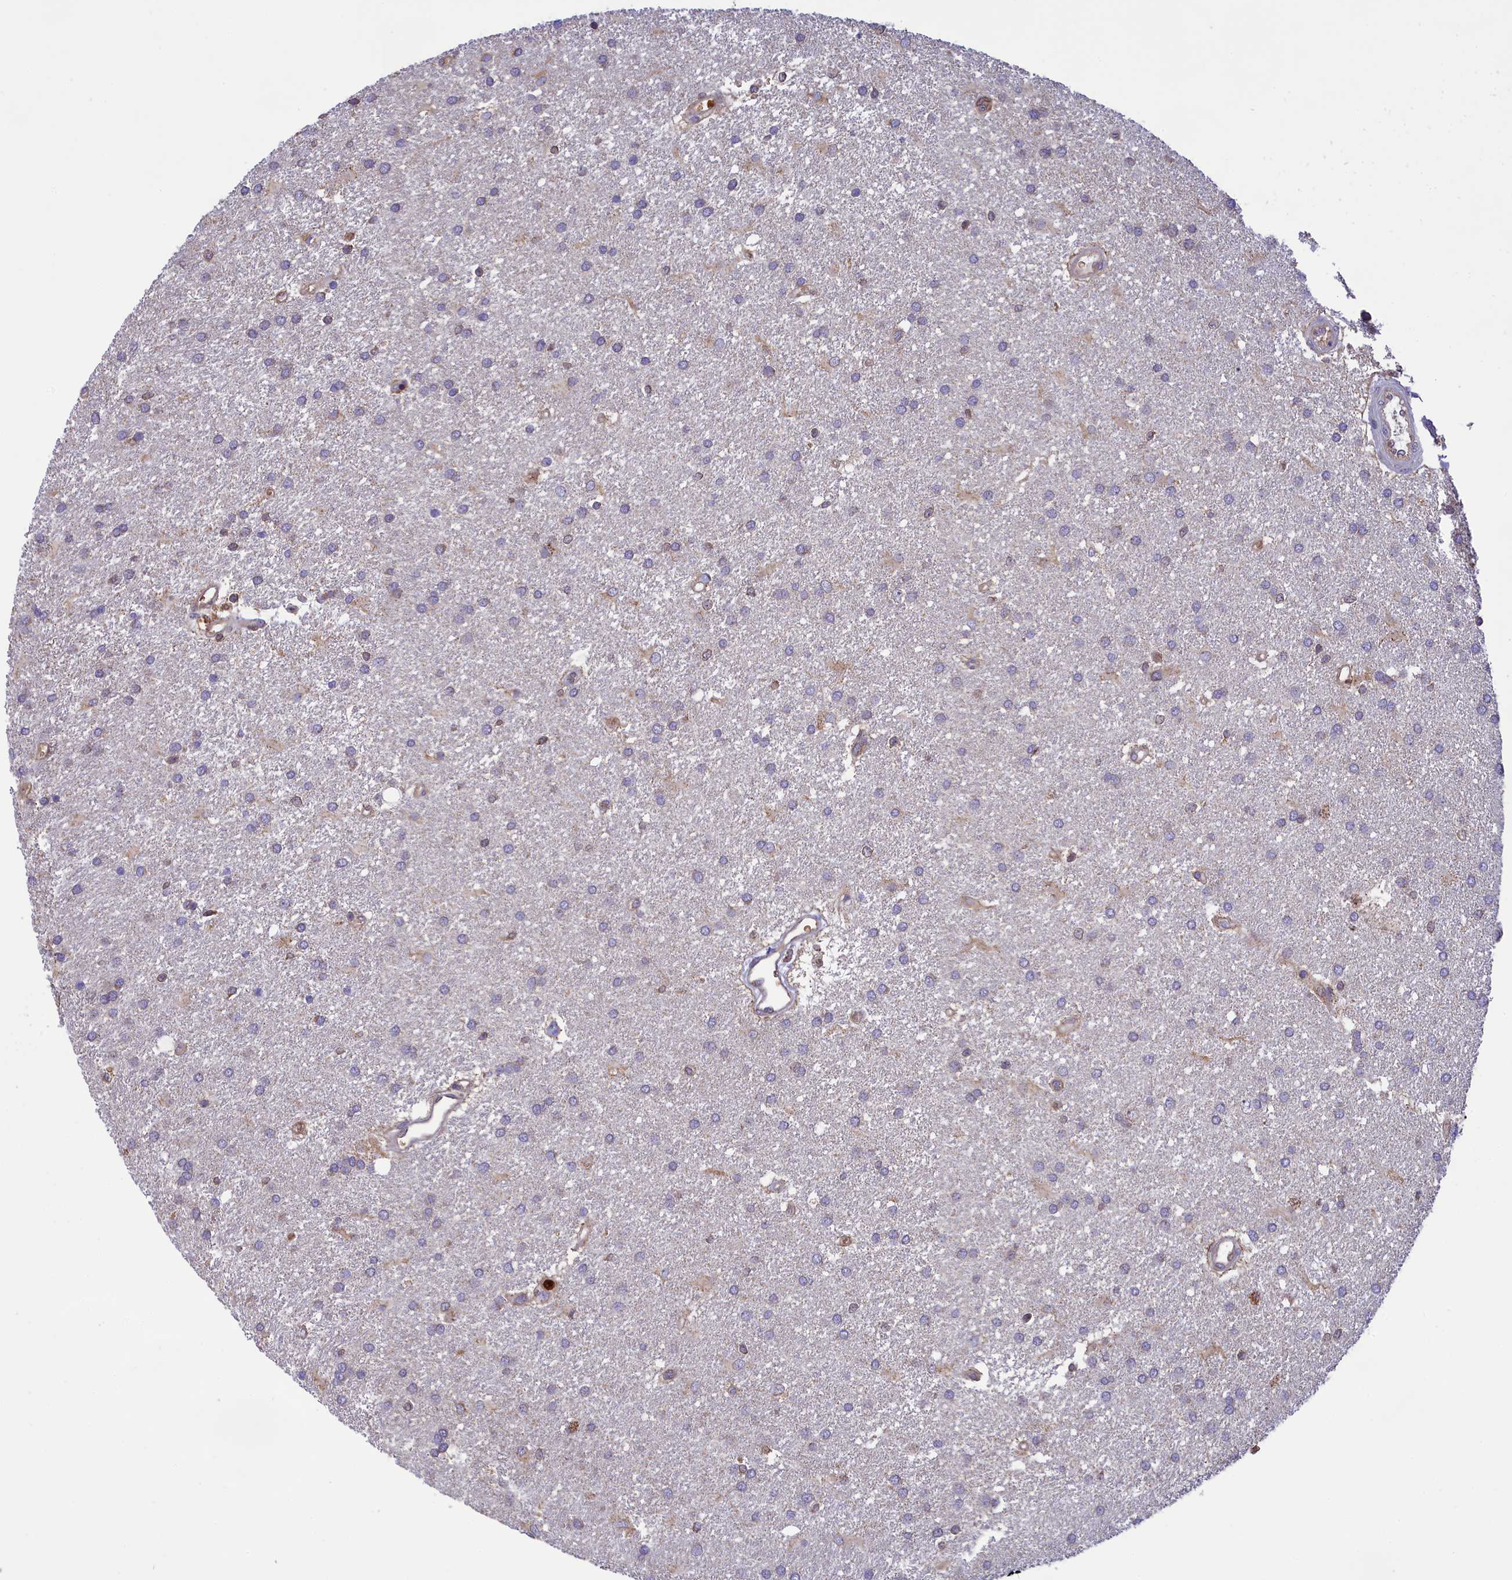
{"staining": {"intensity": "negative", "quantity": "none", "location": "none"}, "tissue": "glioma", "cell_type": "Tumor cells", "image_type": "cancer", "snomed": [{"axis": "morphology", "description": "Glioma, malignant, Low grade"}, {"axis": "topography", "description": "Brain"}], "caption": "The IHC image has no significant staining in tumor cells of glioma tissue.", "gene": "PKHD1L1", "patient": {"sex": "male", "age": 66}}